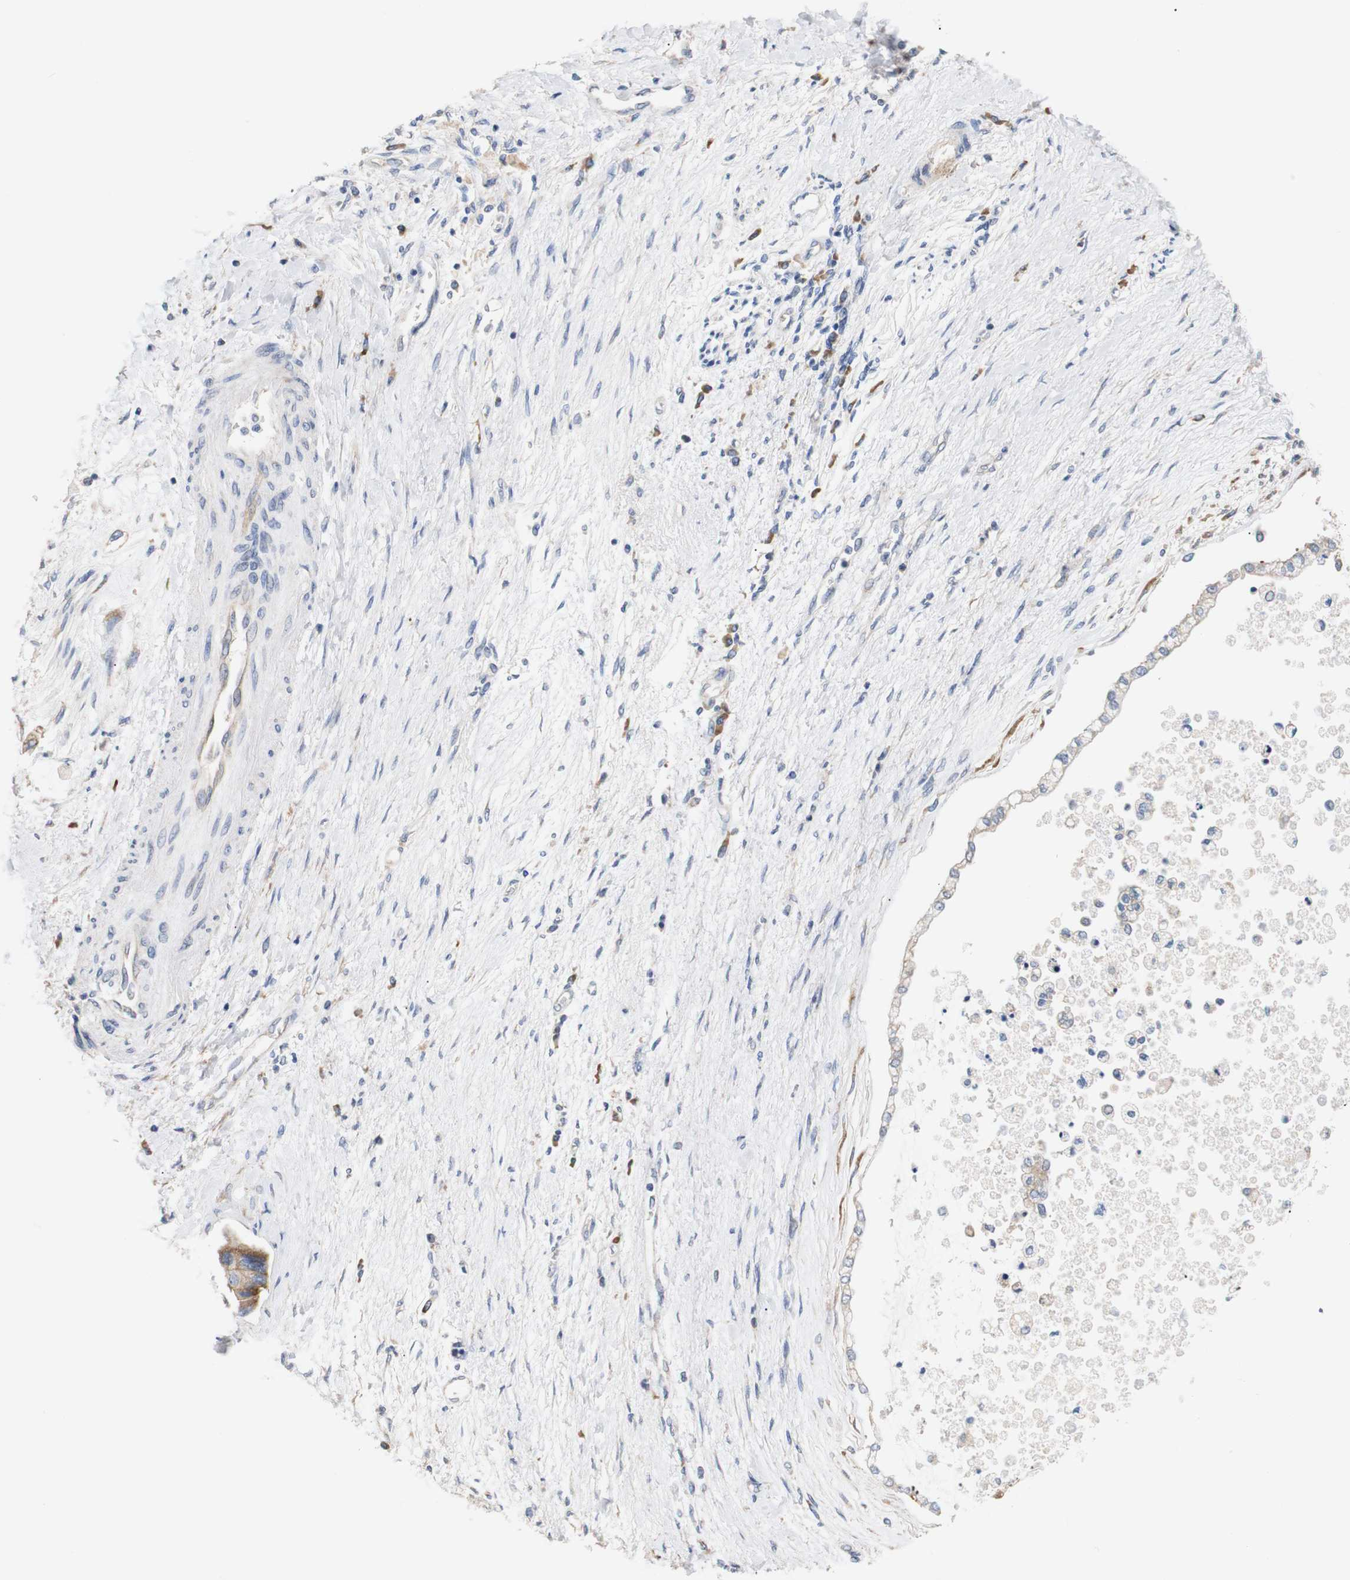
{"staining": {"intensity": "moderate", "quantity": "25%-75%", "location": "cytoplasmic/membranous"}, "tissue": "liver cancer", "cell_type": "Tumor cells", "image_type": "cancer", "snomed": [{"axis": "morphology", "description": "Cholangiocarcinoma"}, {"axis": "topography", "description": "Liver"}], "caption": "A medium amount of moderate cytoplasmic/membranous positivity is present in approximately 25%-75% of tumor cells in cholangiocarcinoma (liver) tissue.", "gene": "TRIM5", "patient": {"sex": "male", "age": 50}}